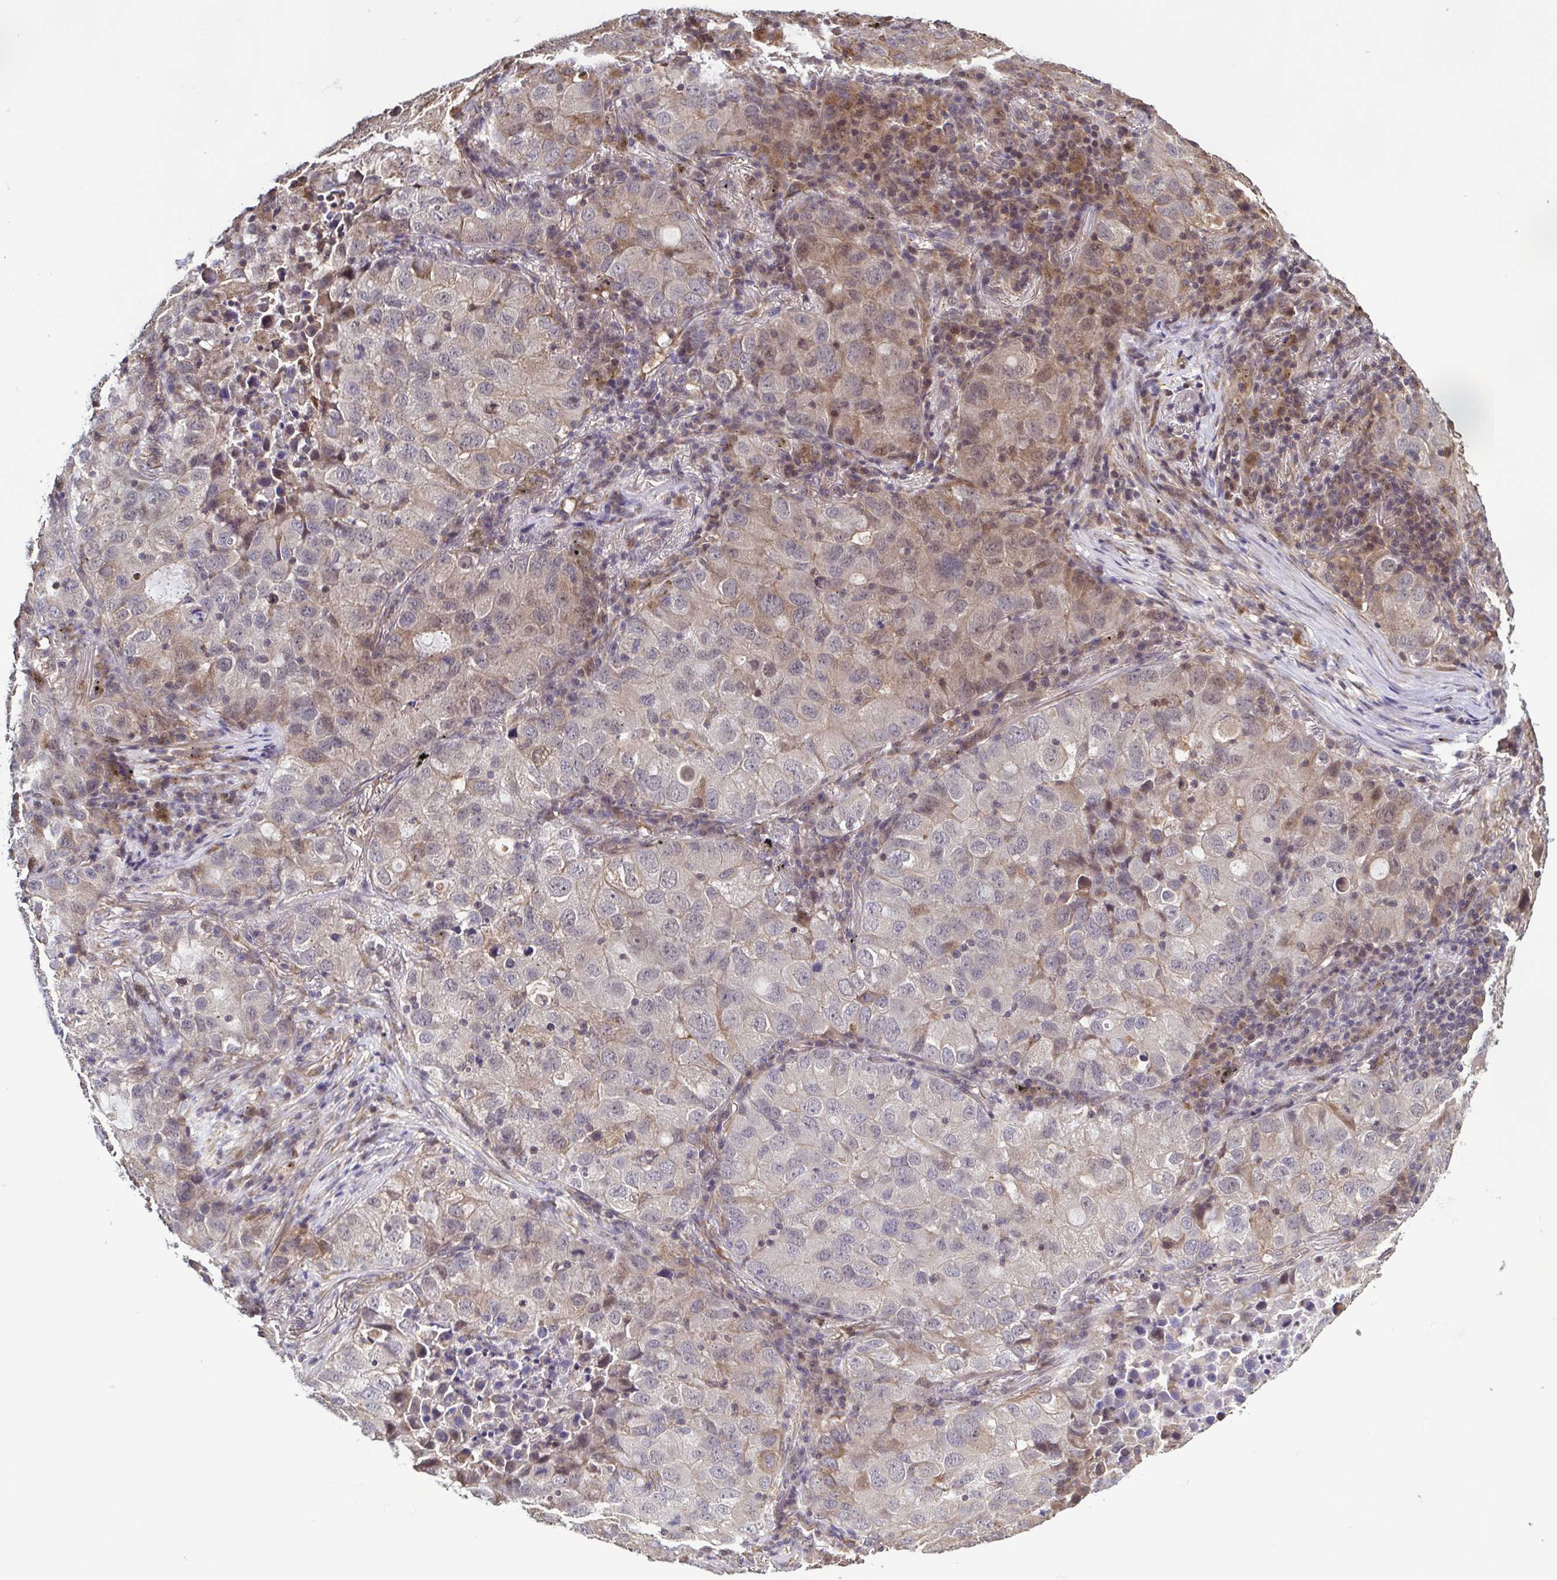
{"staining": {"intensity": "negative", "quantity": "none", "location": "none"}, "tissue": "lung cancer", "cell_type": "Tumor cells", "image_type": "cancer", "snomed": [{"axis": "morphology", "description": "Normal morphology"}, {"axis": "morphology", "description": "Adenocarcinoma, NOS"}, {"axis": "topography", "description": "Lymph node"}, {"axis": "topography", "description": "Lung"}], "caption": "There is no significant expression in tumor cells of lung cancer.", "gene": "ZNF200", "patient": {"sex": "female", "age": 51}}